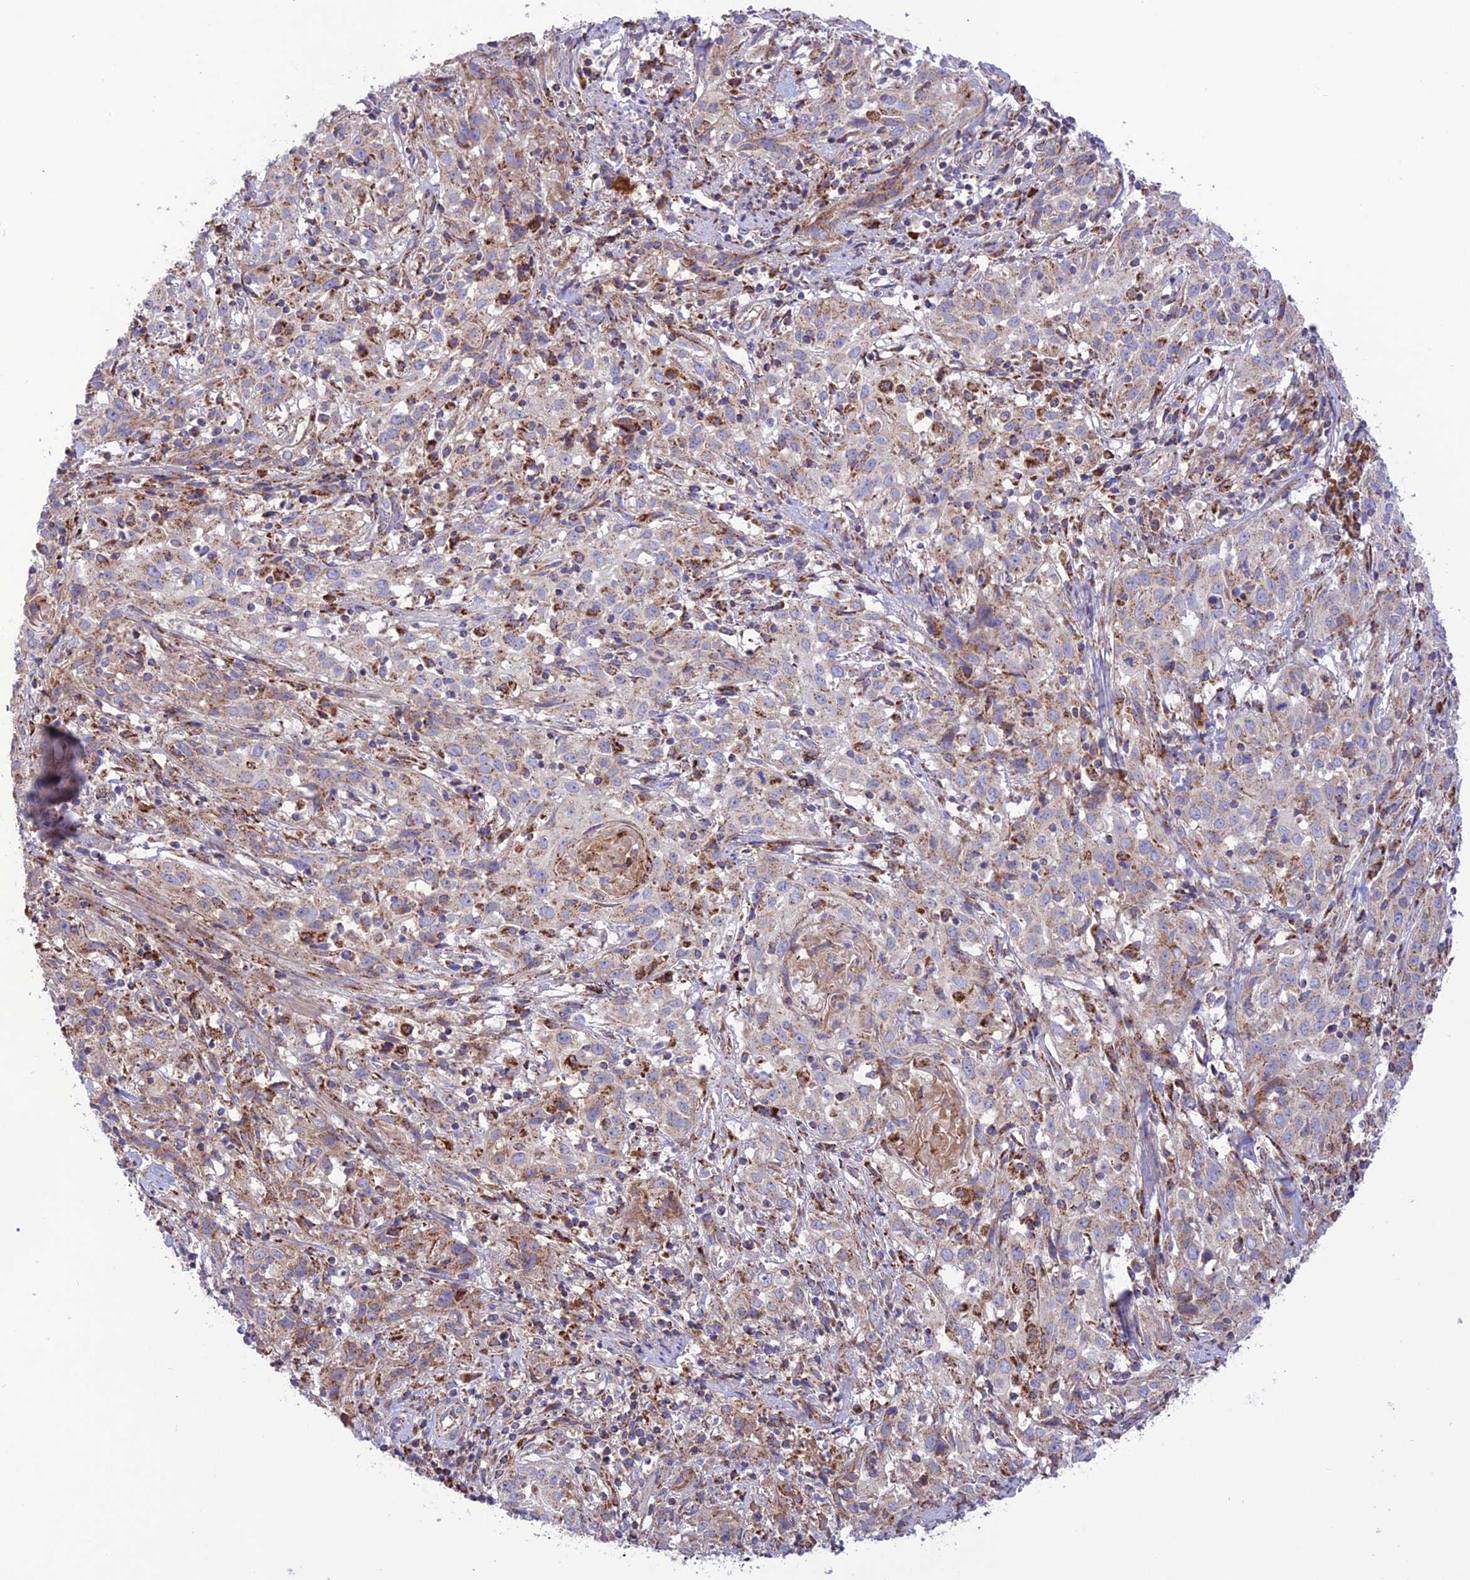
{"staining": {"intensity": "weak", "quantity": "25%-75%", "location": "cytoplasmic/membranous"}, "tissue": "cervical cancer", "cell_type": "Tumor cells", "image_type": "cancer", "snomed": [{"axis": "morphology", "description": "Squamous cell carcinoma, NOS"}, {"axis": "topography", "description": "Cervix"}], "caption": "This image shows IHC staining of cervical squamous cell carcinoma, with low weak cytoplasmic/membranous positivity in about 25%-75% of tumor cells.", "gene": "UAP1L1", "patient": {"sex": "female", "age": 57}}